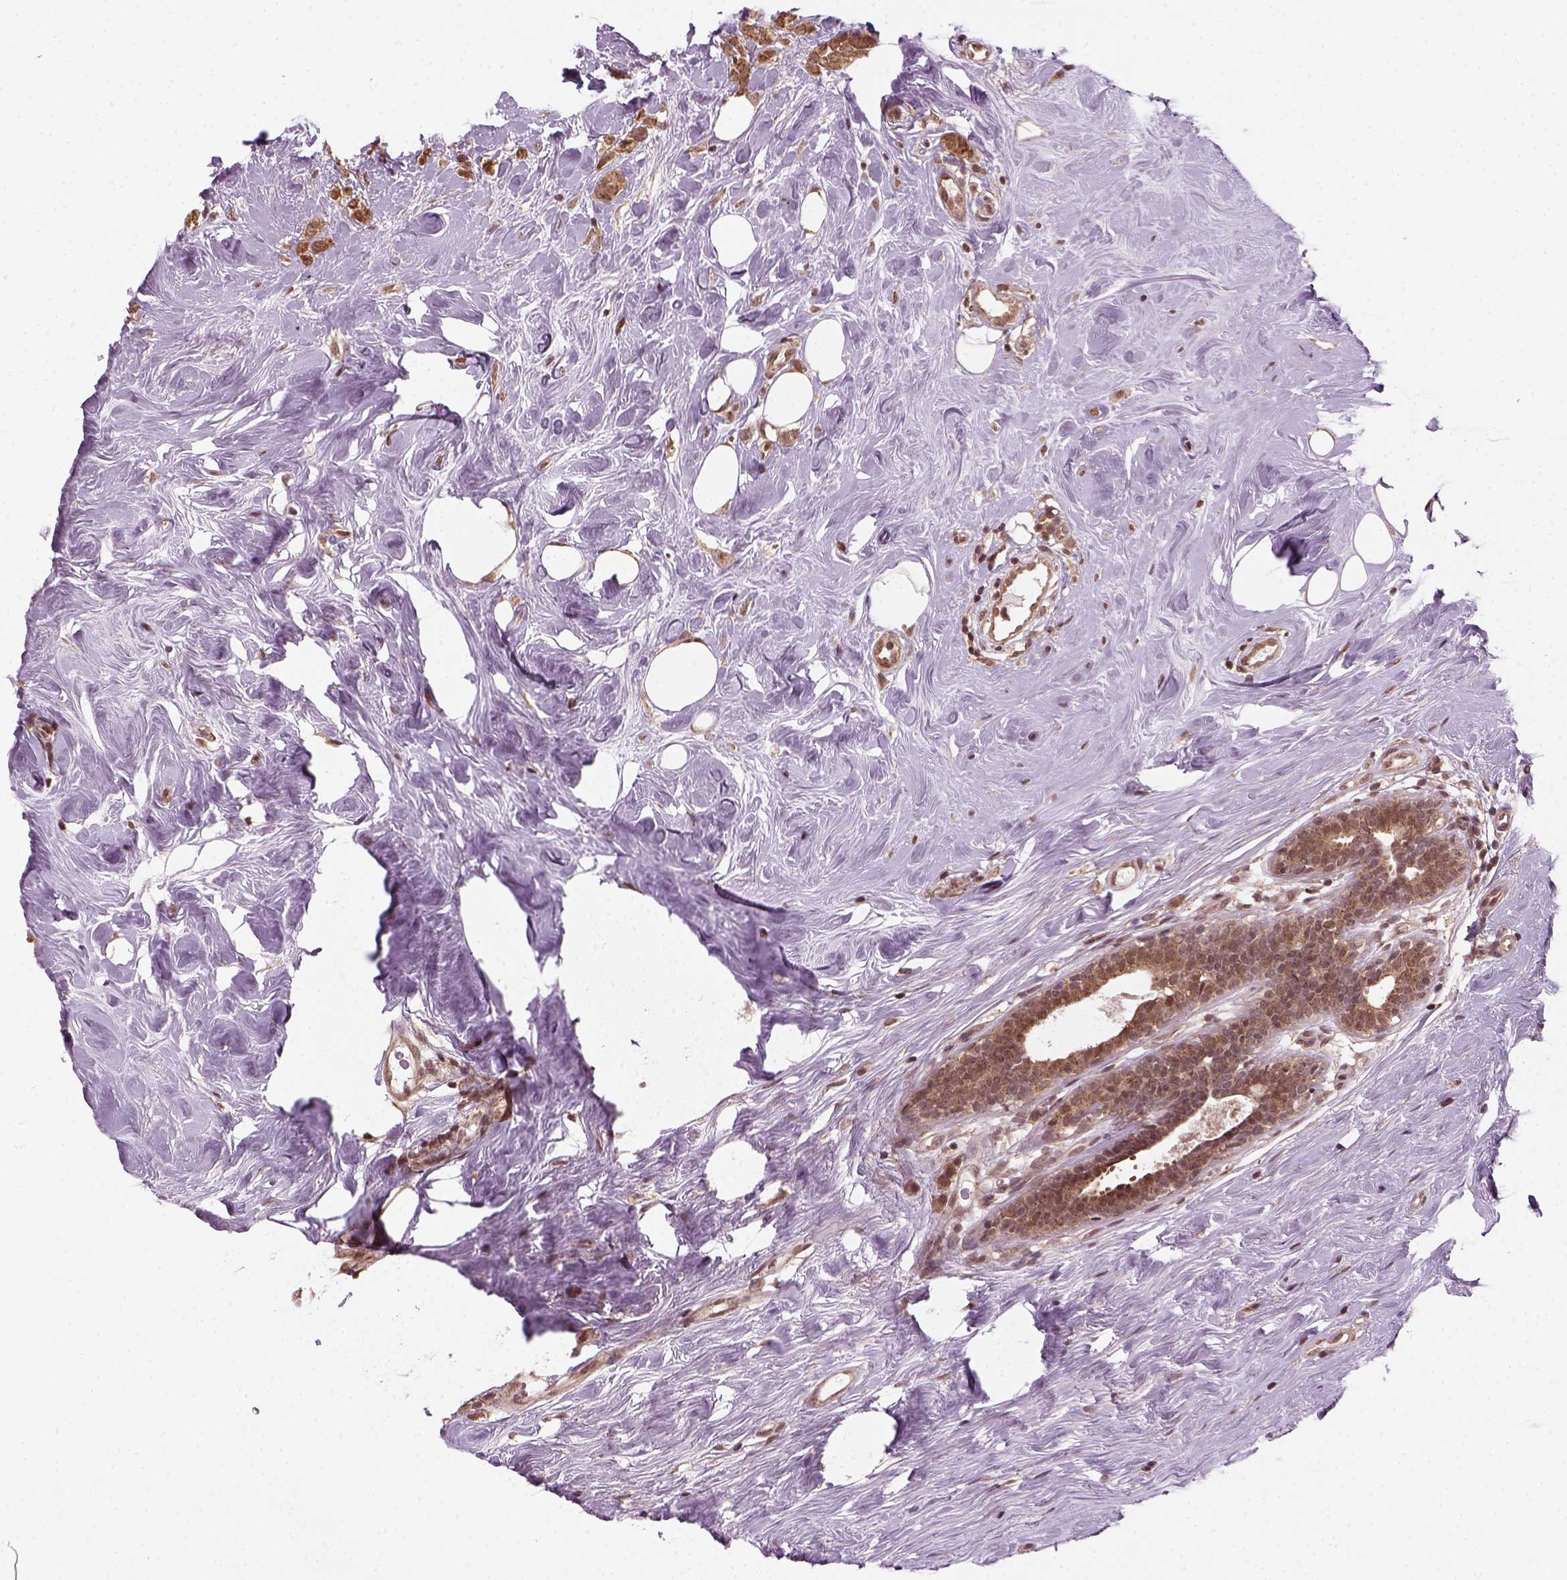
{"staining": {"intensity": "moderate", "quantity": ">75%", "location": "cytoplasmic/membranous,nuclear"}, "tissue": "breast cancer", "cell_type": "Tumor cells", "image_type": "cancer", "snomed": [{"axis": "morphology", "description": "Lobular carcinoma"}, {"axis": "topography", "description": "Breast"}], "caption": "A brown stain shows moderate cytoplasmic/membranous and nuclear positivity of a protein in lobular carcinoma (breast) tumor cells.", "gene": "NUDT9", "patient": {"sex": "female", "age": 49}}